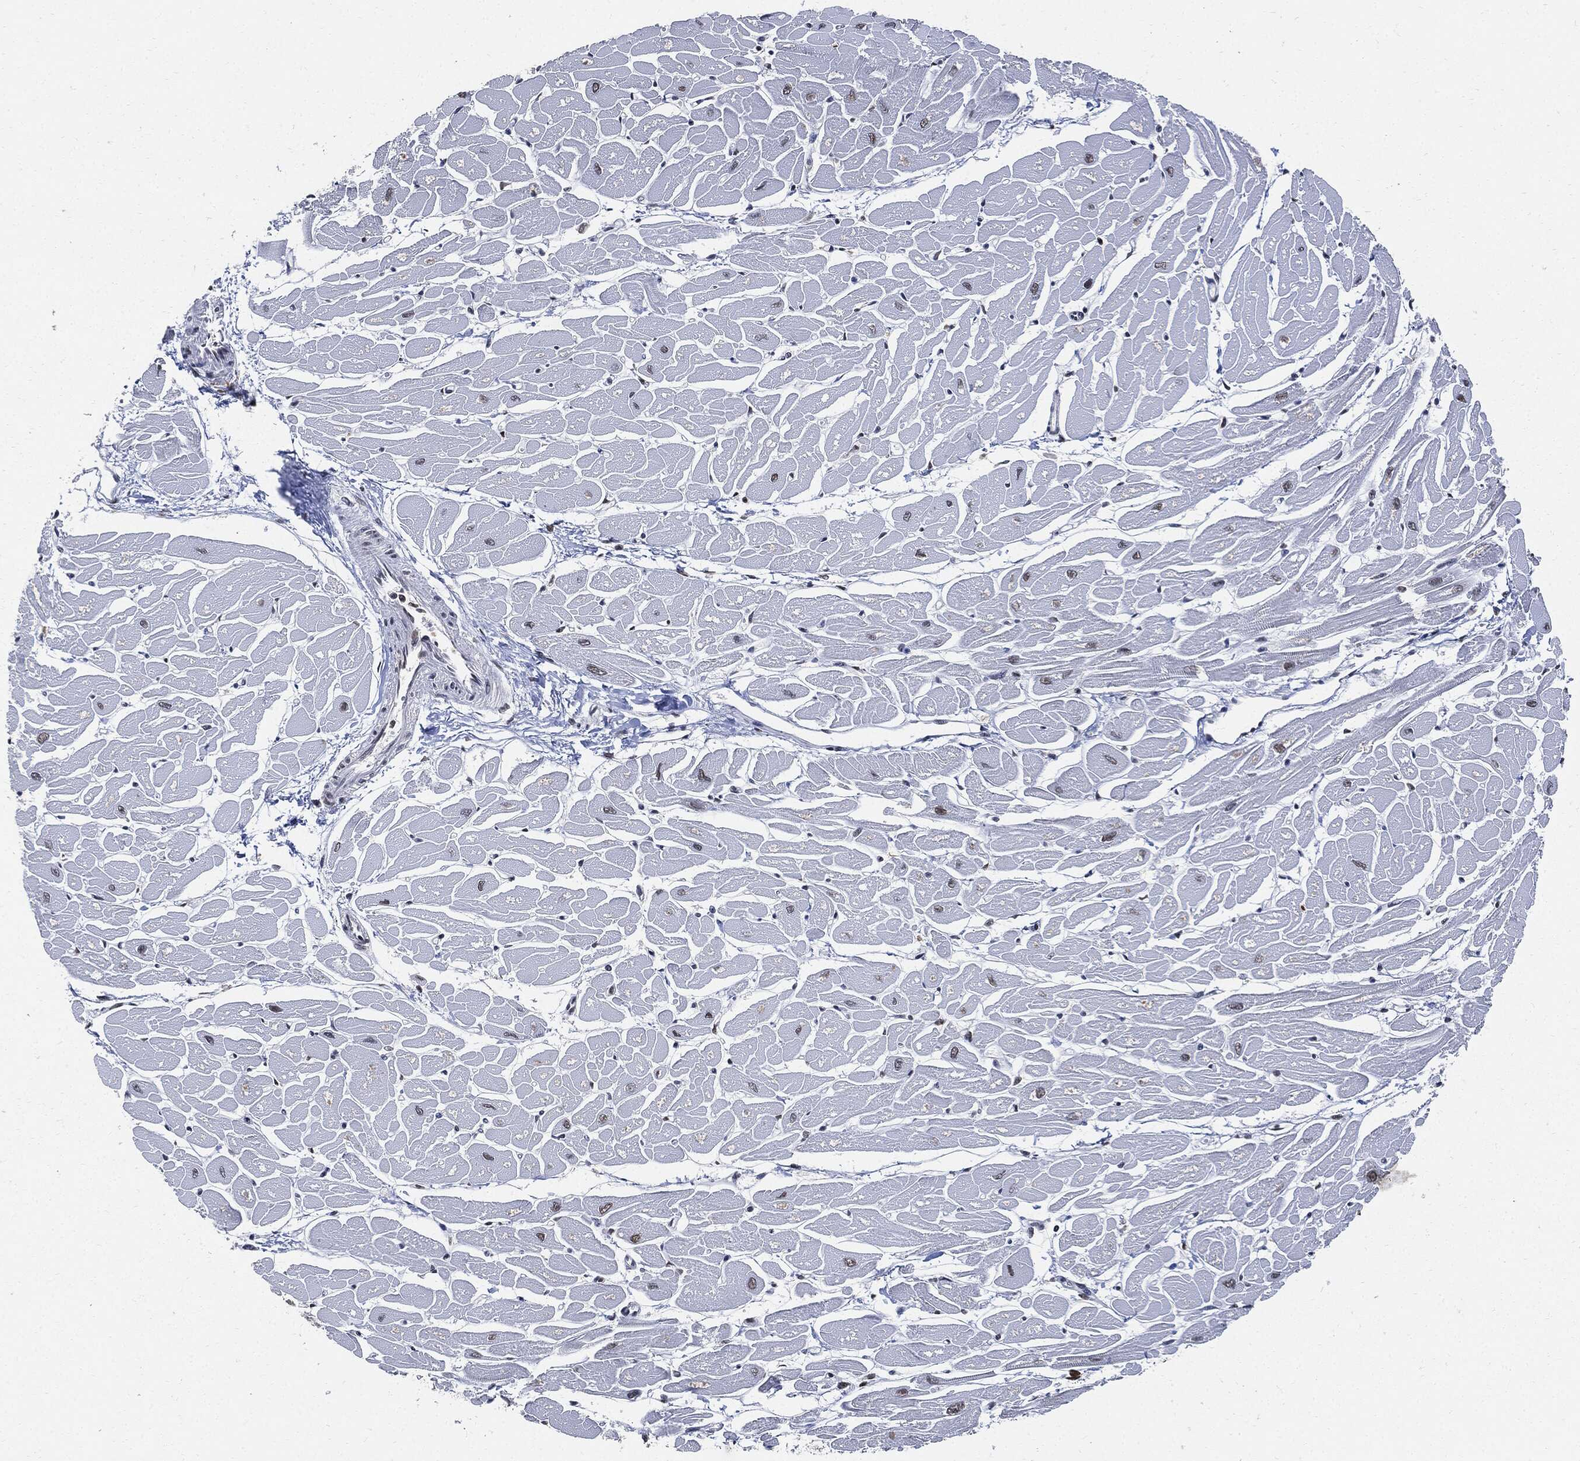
{"staining": {"intensity": "strong", "quantity": "25%-75%", "location": "nuclear"}, "tissue": "heart muscle", "cell_type": "Cardiomyocytes", "image_type": "normal", "snomed": [{"axis": "morphology", "description": "Normal tissue, NOS"}, {"axis": "topography", "description": "Heart"}], "caption": "Unremarkable heart muscle reveals strong nuclear positivity in about 25%-75% of cardiomyocytes, visualized by immunohistochemistry. (DAB = brown stain, brightfield microscopy at high magnification).", "gene": "PCNA", "patient": {"sex": "male", "age": 57}}